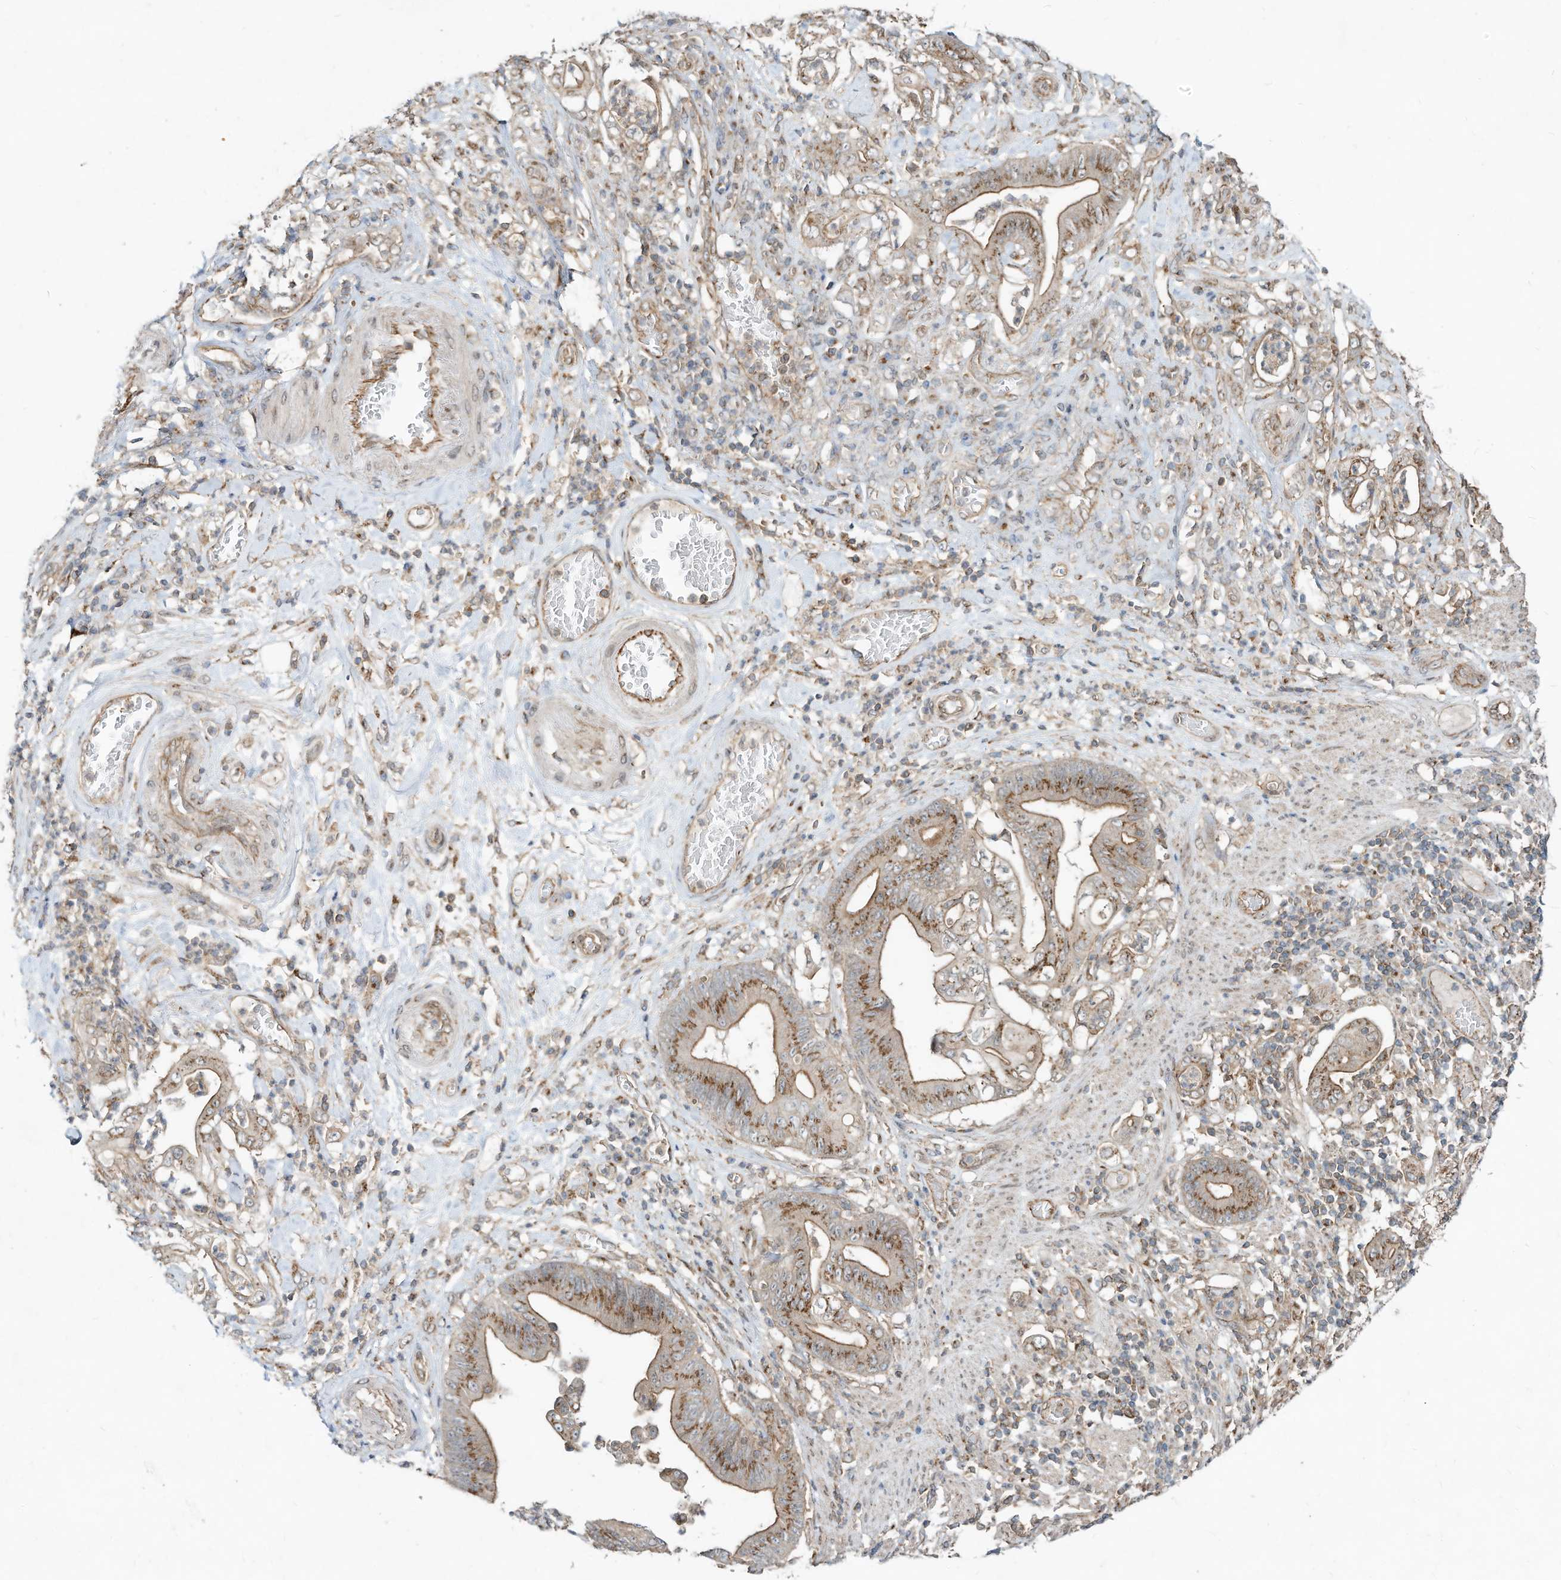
{"staining": {"intensity": "moderate", "quantity": ">75%", "location": "cytoplasmic/membranous"}, "tissue": "stomach cancer", "cell_type": "Tumor cells", "image_type": "cancer", "snomed": [{"axis": "morphology", "description": "Adenocarcinoma, NOS"}, {"axis": "topography", "description": "Stomach"}], "caption": "Immunohistochemical staining of human stomach cancer (adenocarcinoma) reveals medium levels of moderate cytoplasmic/membranous protein staining in approximately >75% of tumor cells.", "gene": "CUX1", "patient": {"sex": "female", "age": 73}}